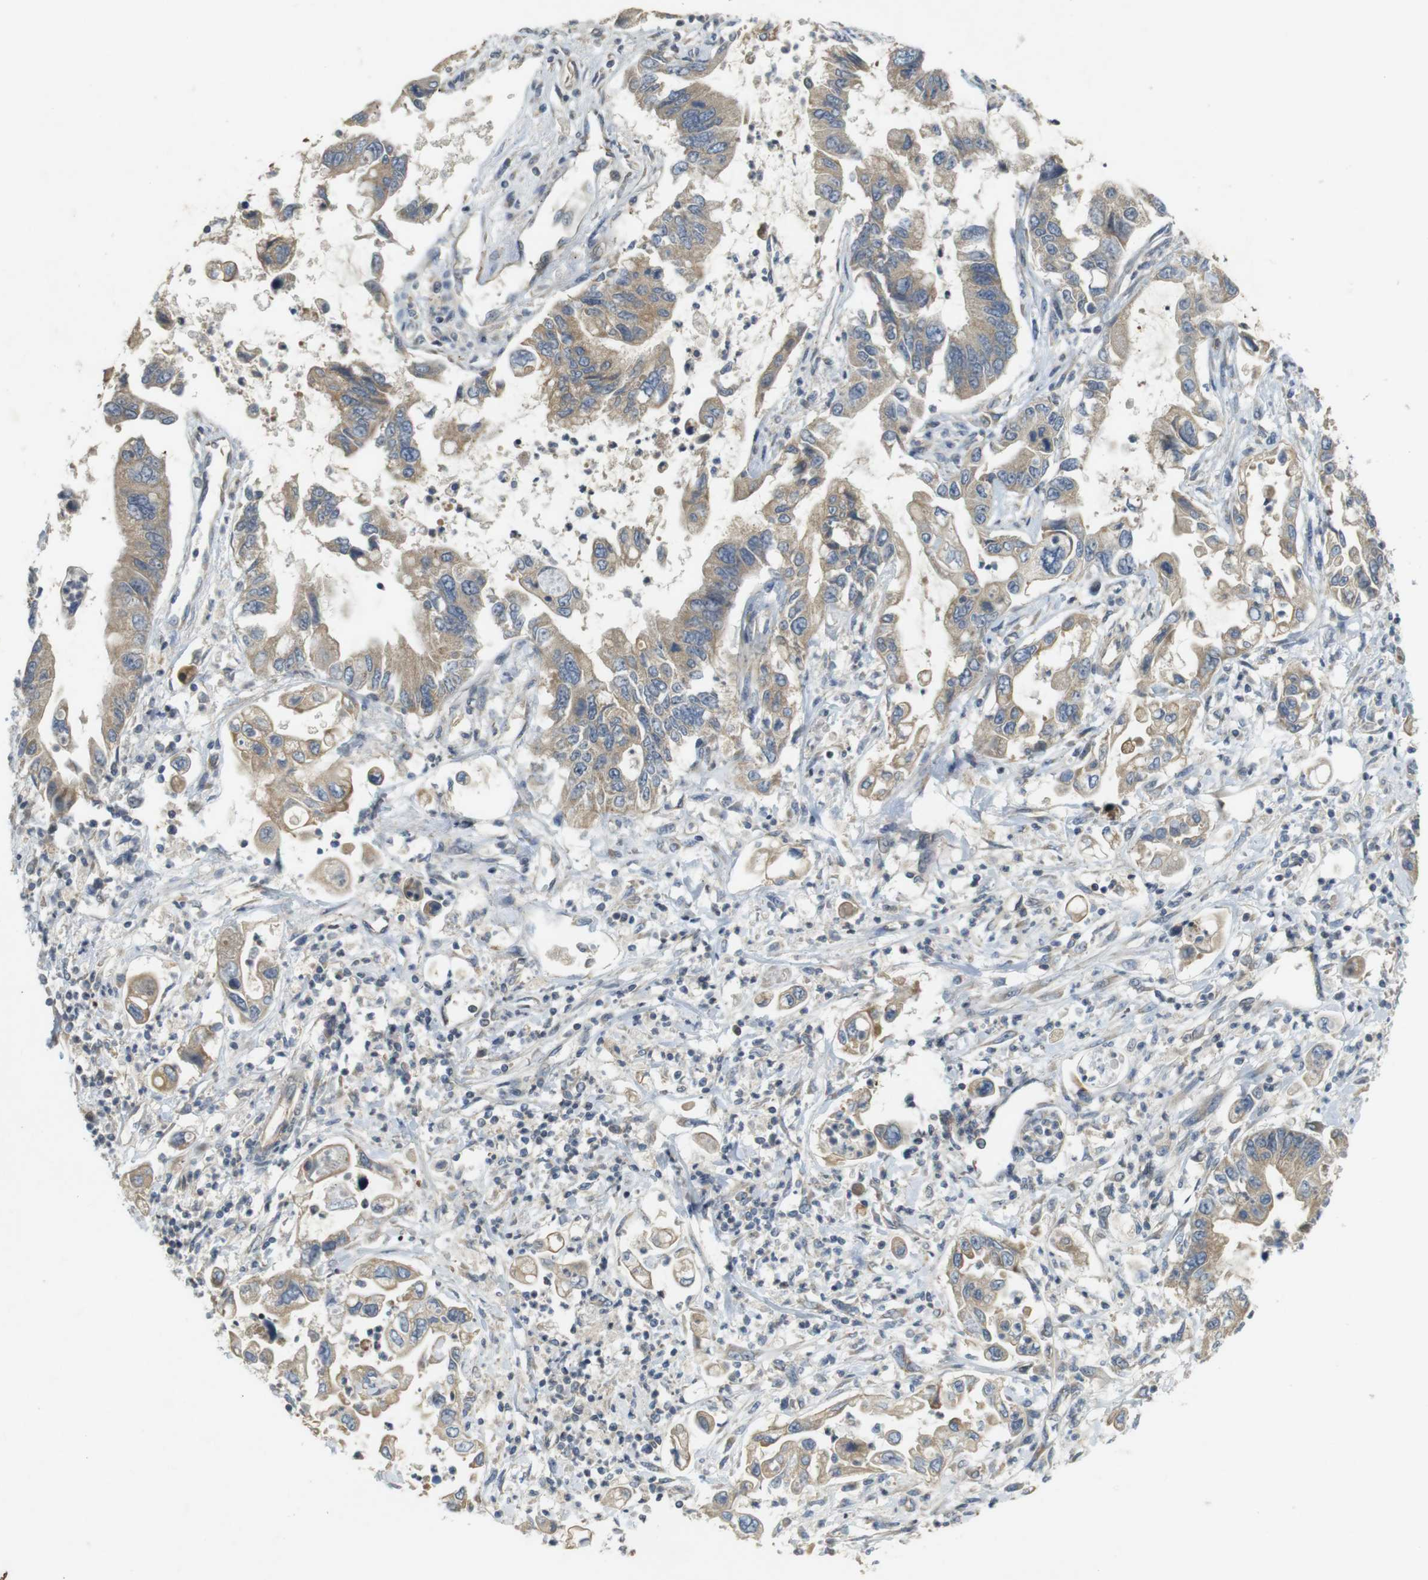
{"staining": {"intensity": "weak", "quantity": ">75%", "location": "cytoplasmic/membranous"}, "tissue": "pancreatic cancer", "cell_type": "Tumor cells", "image_type": "cancer", "snomed": [{"axis": "morphology", "description": "Adenocarcinoma, NOS"}, {"axis": "topography", "description": "Pancreas"}], "caption": "Adenocarcinoma (pancreatic) tissue exhibits weak cytoplasmic/membranous expression in approximately >75% of tumor cells, visualized by immunohistochemistry.", "gene": "CLTC", "patient": {"sex": "male", "age": 56}}